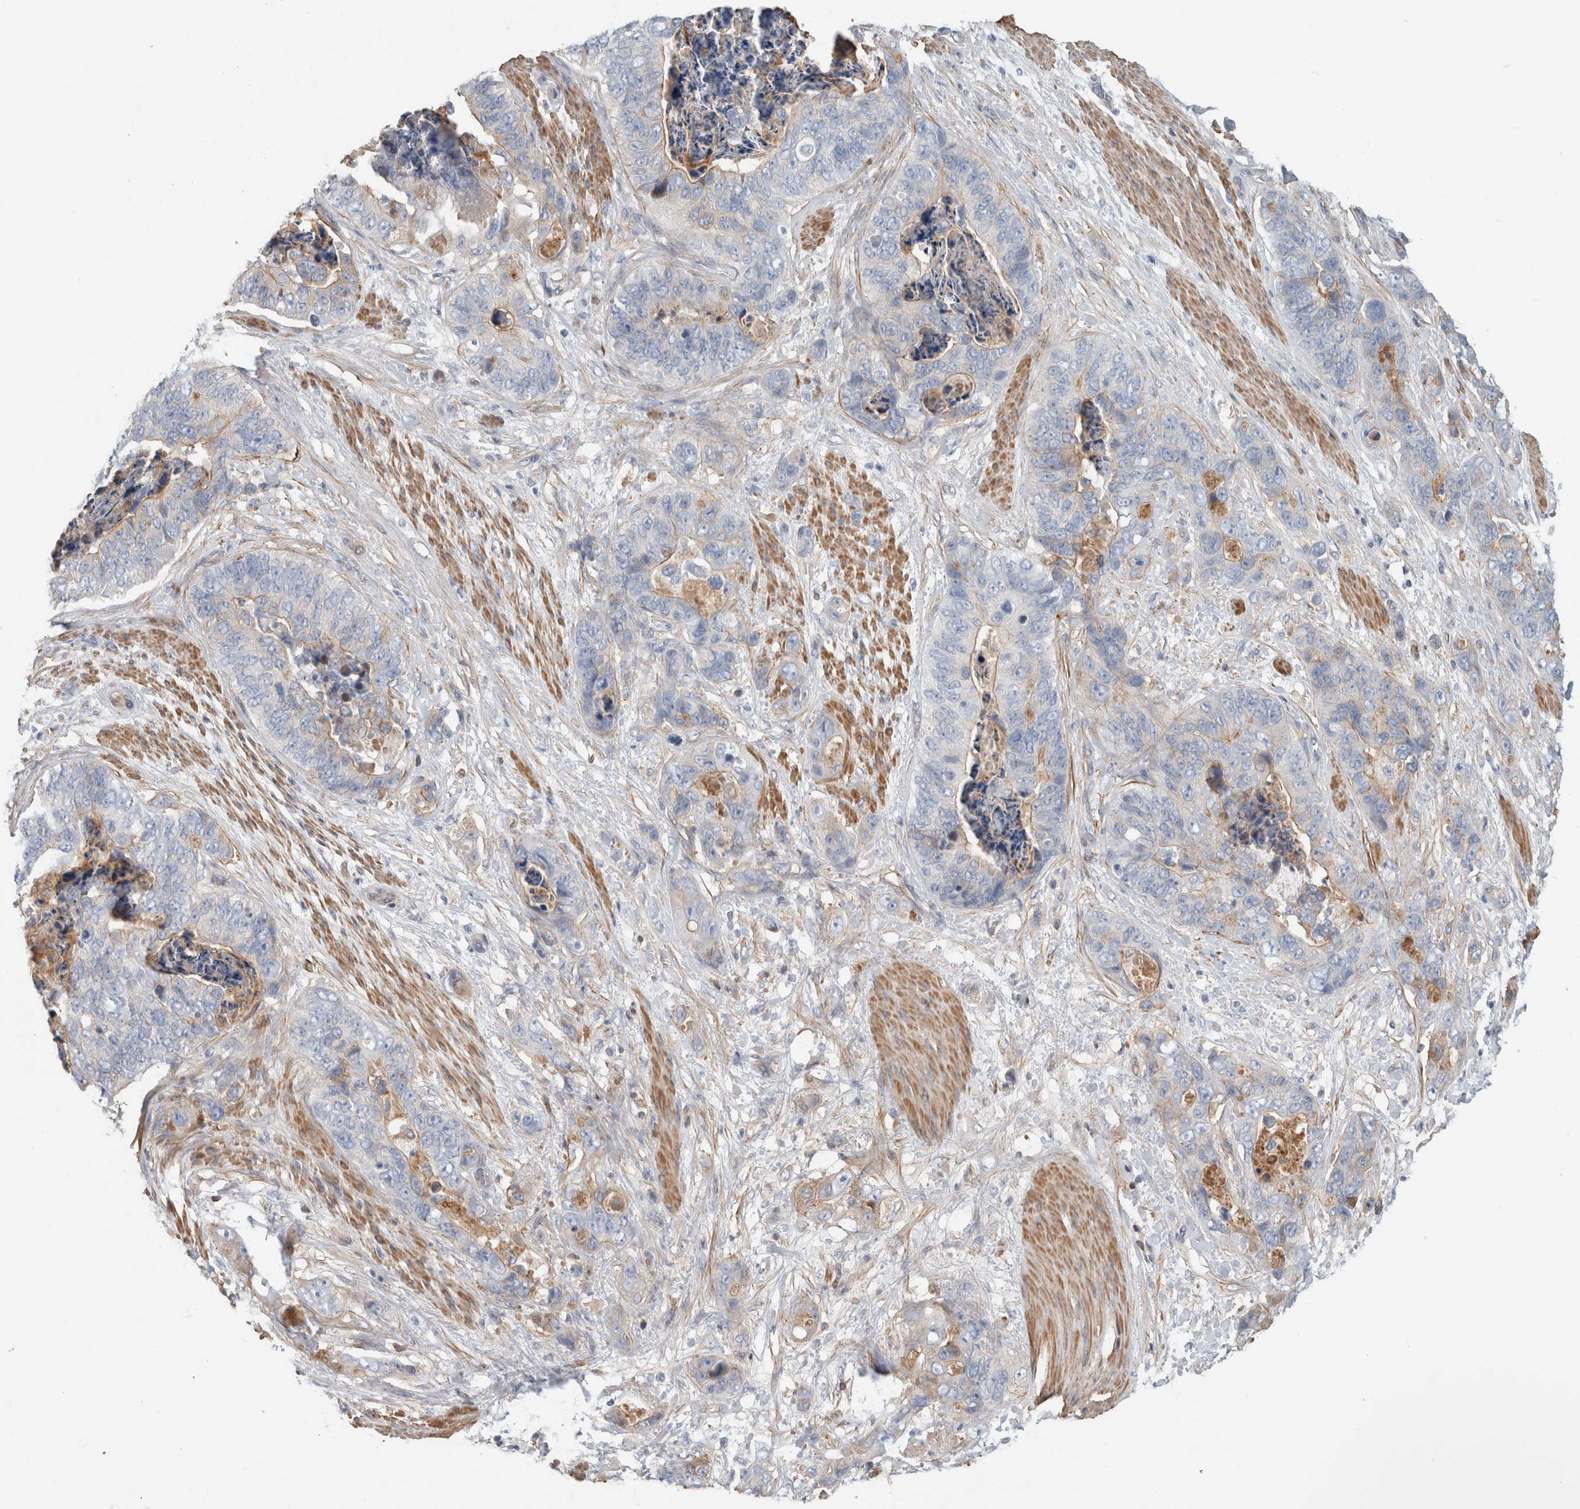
{"staining": {"intensity": "weak", "quantity": "<25%", "location": "cytoplasmic/membranous"}, "tissue": "stomach cancer", "cell_type": "Tumor cells", "image_type": "cancer", "snomed": [{"axis": "morphology", "description": "Normal tissue, NOS"}, {"axis": "morphology", "description": "Adenocarcinoma, NOS"}, {"axis": "topography", "description": "Stomach"}], "caption": "The micrograph exhibits no staining of tumor cells in stomach cancer (adenocarcinoma). (Immunohistochemistry, brightfield microscopy, high magnification).", "gene": "CFI", "patient": {"sex": "female", "age": 89}}